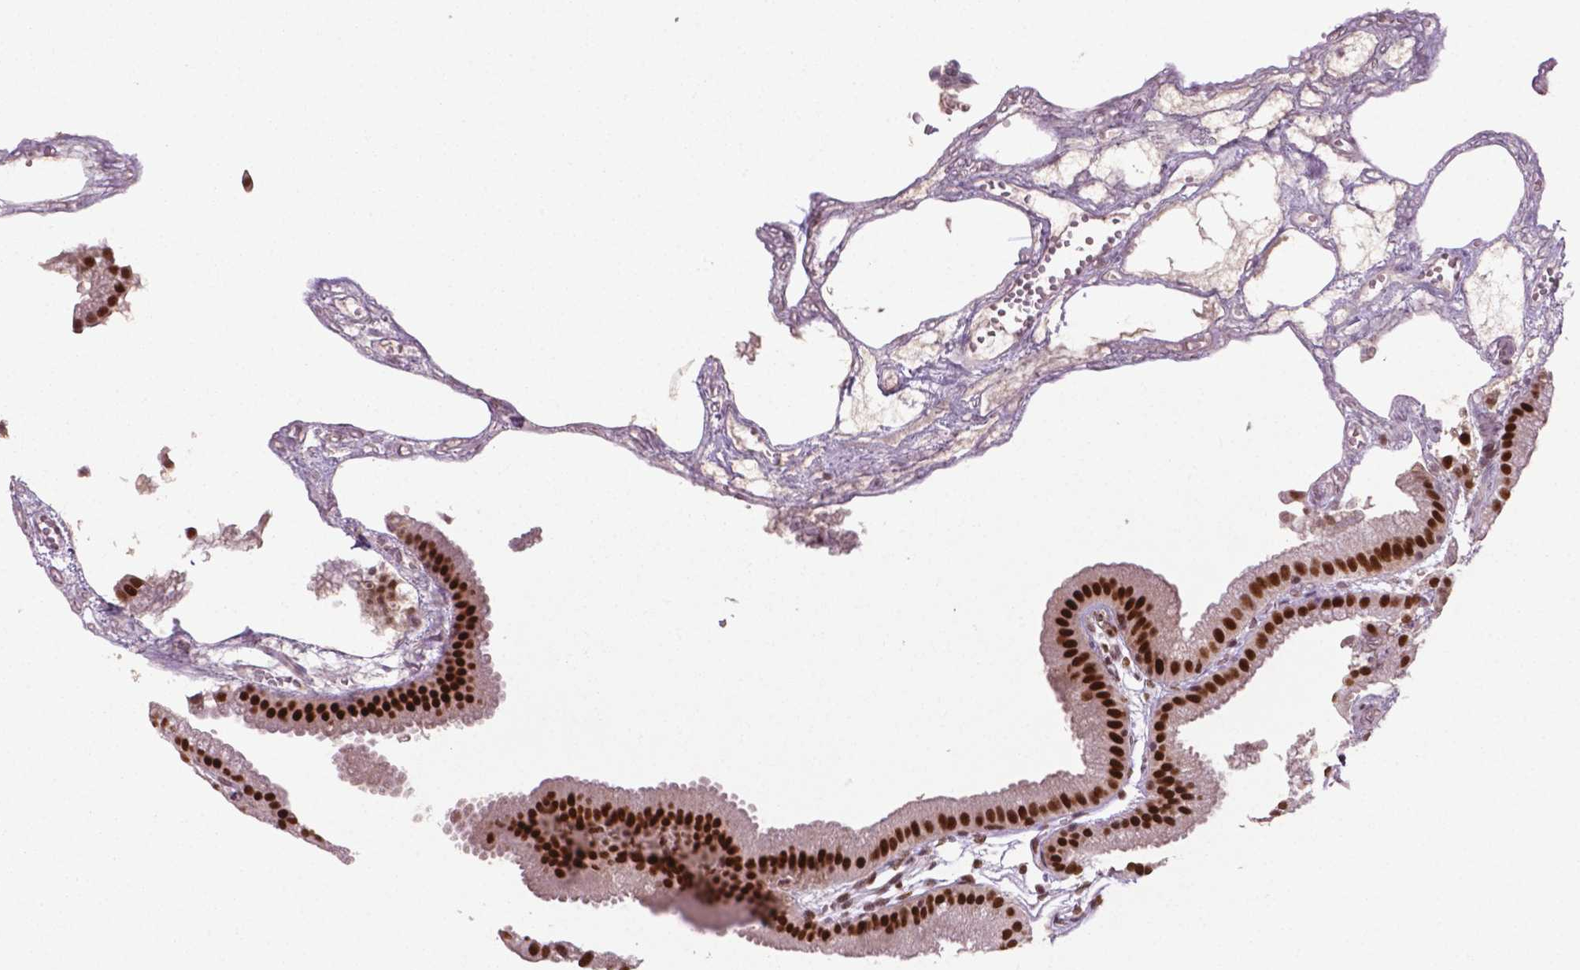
{"staining": {"intensity": "strong", "quantity": ">75%", "location": "nuclear"}, "tissue": "gallbladder", "cell_type": "Glandular cells", "image_type": "normal", "snomed": [{"axis": "morphology", "description": "Normal tissue, NOS"}, {"axis": "topography", "description": "Gallbladder"}], "caption": "This is an image of immunohistochemistry staining of unremarkable gallbladder, which shows strong positivity in the nuclear of glandular cells.", "gene": "MLH1", "patient": {"sex": "female", "age": 63}}